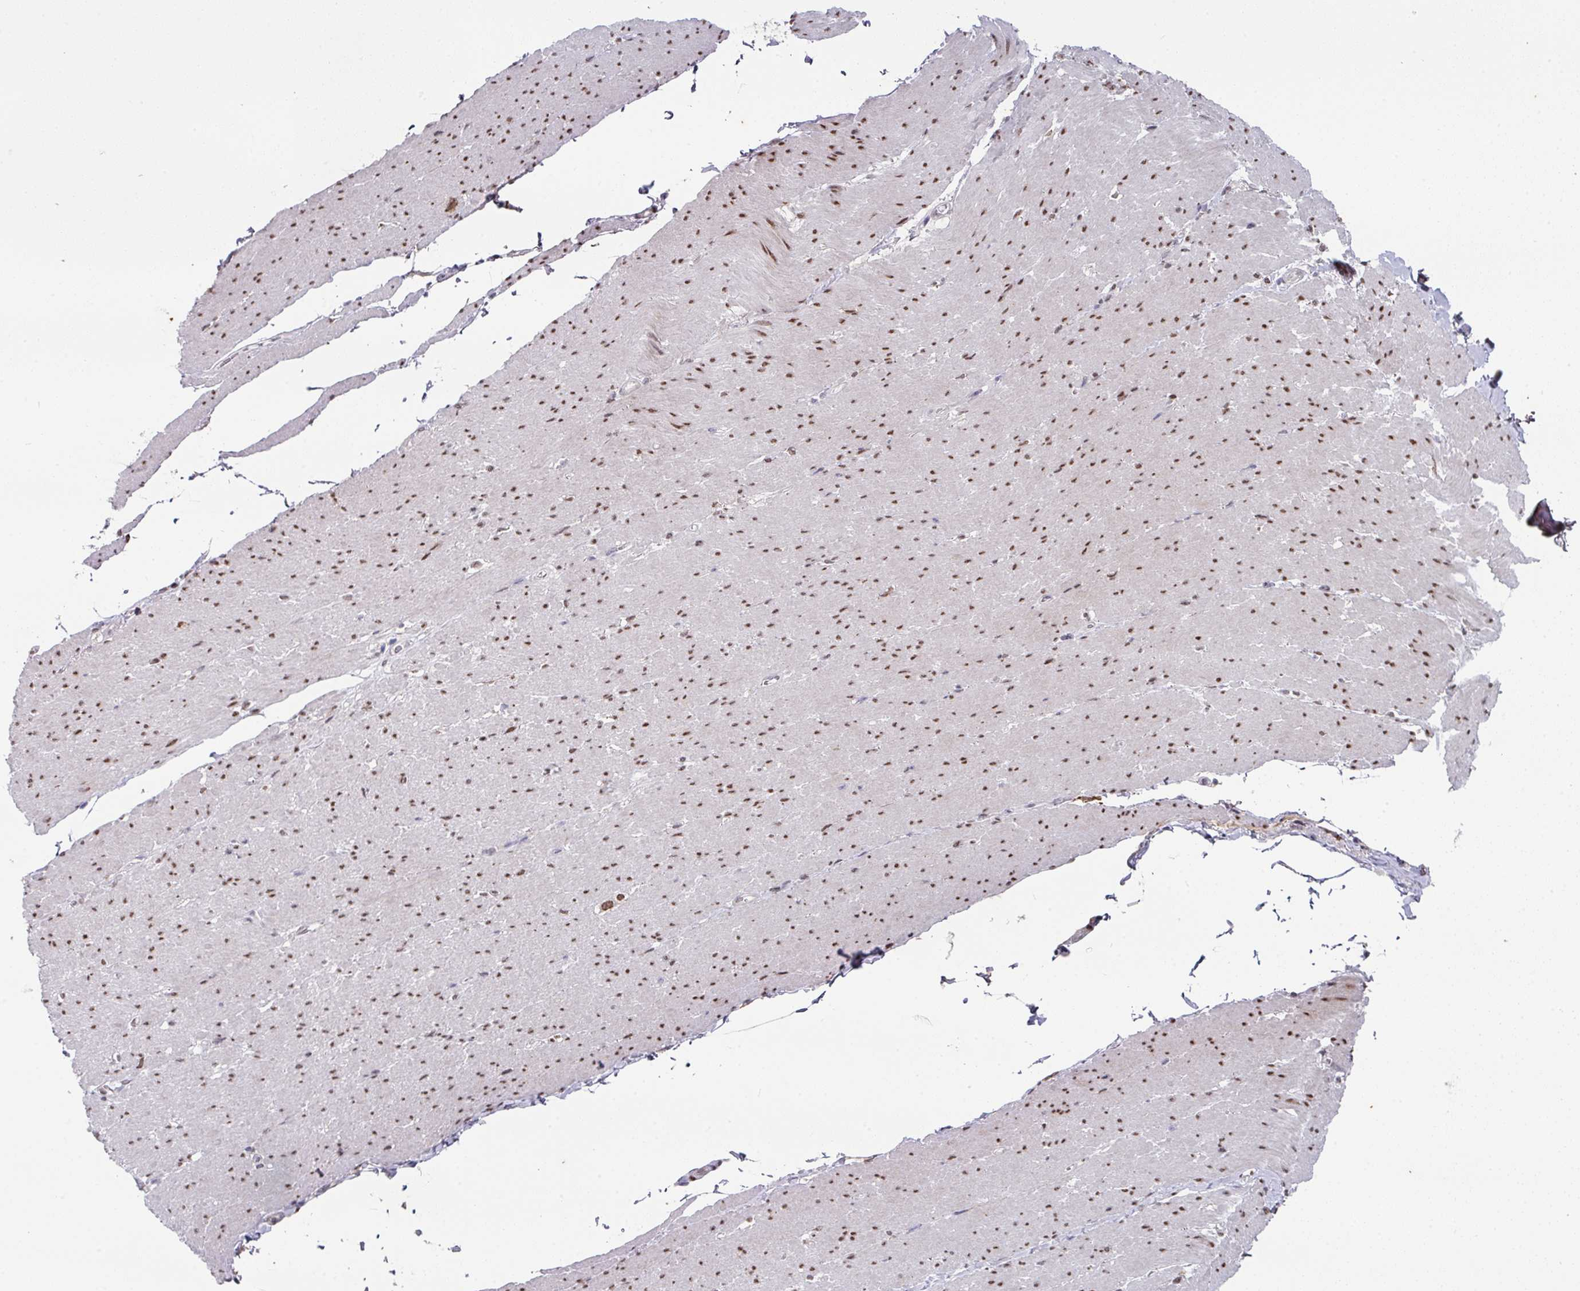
{"staining": {"intensity": "moderate", "quantity": "25%-75%", "location": "nuclear"}, "tissue": "smooth muscle", "cell_type": "Smooth muscle cells", "image_type": "normal", "snomed": [{"axis": "morphology", "description": "Normal tissue, NOS"}, {"axis": "topography", "description": "Smooth muscle"}, {"axis": "topography", "description": "Rectum"}], "caption": "Normal smooth muscle demonstrates moderate nuclear staining in about 25%-75% of smooth muscle cells (DAB IHC, brown staining for protein, blue staining for nuclei)..", "gene": "CBX7", "patient": {"sex": "male", "age": 53}}